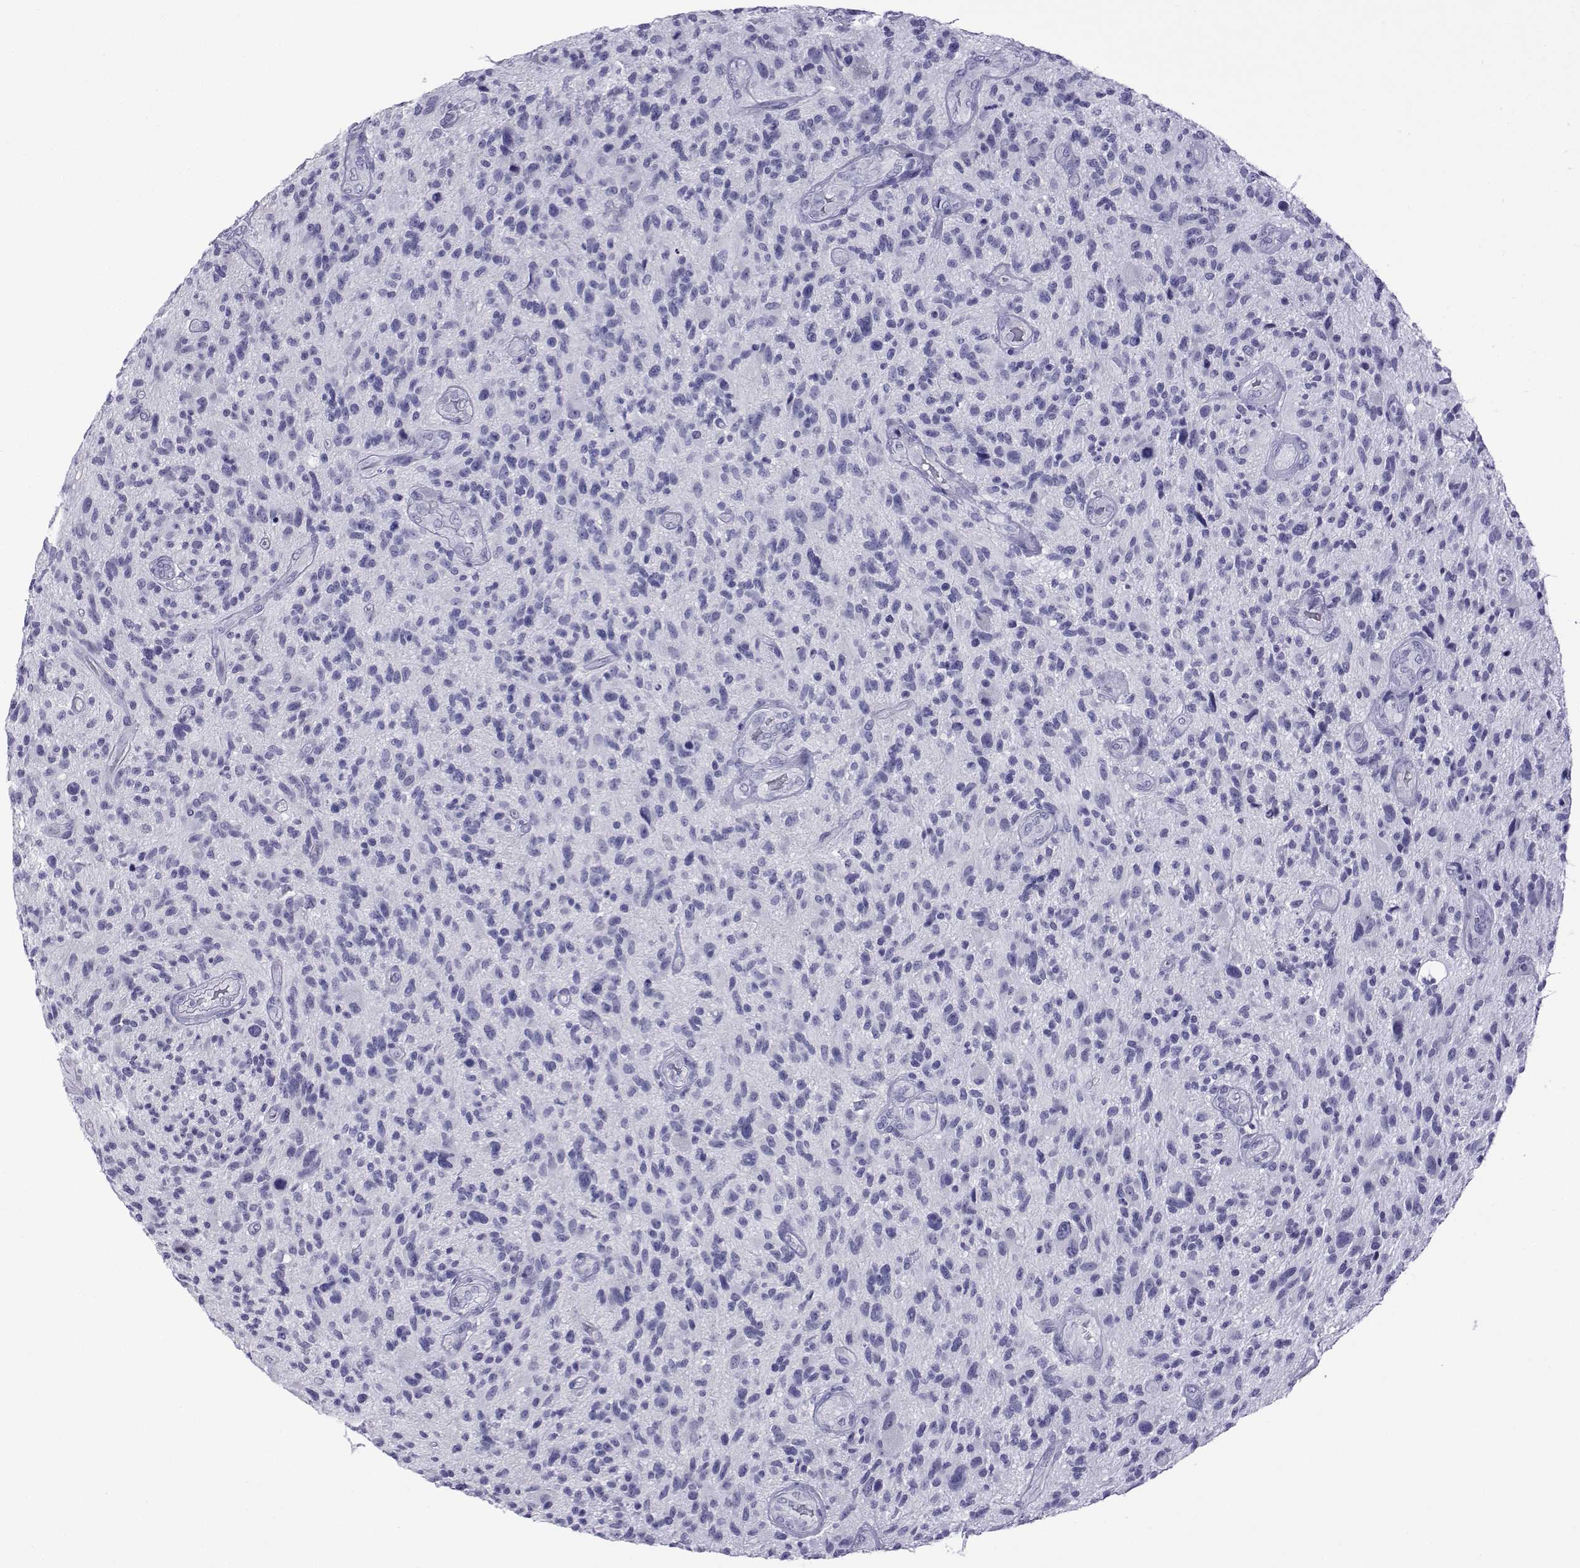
{"staining": {"intensity": "negative", "quantity": "none", "location": "none"}, "tissue": "glioma", "cell_type": "Tumor cells", "image_type": "cancer", "snomed": [{"axis": "morphology", "description": "Glioma, malignant, High grade"}, {"axis": "topography", "description": "Brain"}], "caption": "A high-resolution photomicrograph shows immunohistochemistry (IHC) staining of glioma, which reveals no significant positivity in tumor cells. (DAB (3,3'-diaminobenzidine) immunohistochemistry (IHC) visualized using brightfield microscopy, high magnification).", "gene": "ACTL7A", "patient": {"sex": "male", "age": 47}}